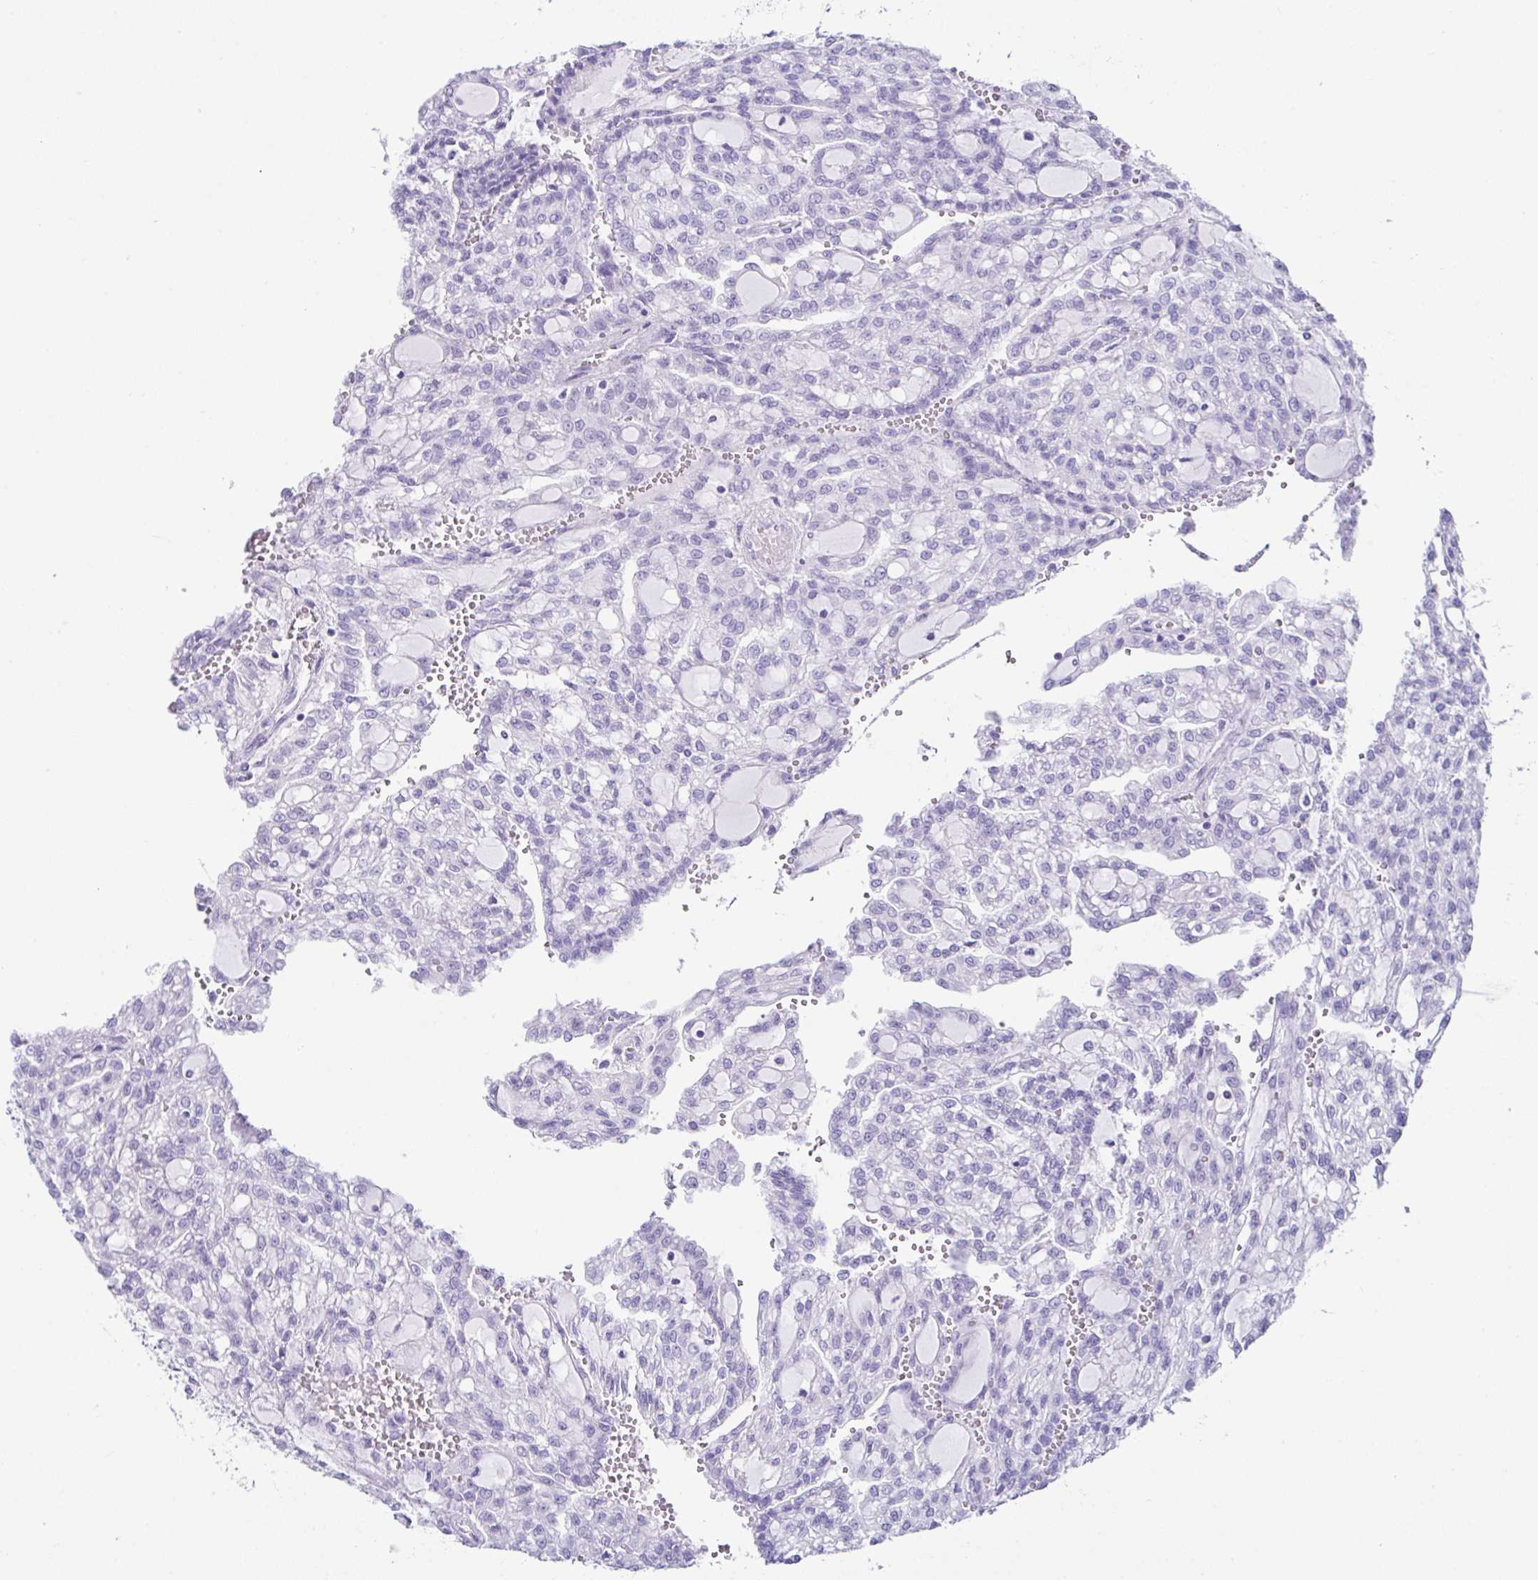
{"staining": {"intensity": "negative", "quantity": "none", "location": "none"}, "tissue": "renal cancer", "cell_type": "Tumor cells", "image_type": "cancer", "snomed": [{"axis": "morphology", "description": "Adenocarcinoma, NOS"}, {"axis": "topography", "description": "Kidney"}], "caption": "Tumor cells show no significant positivity in renal cancer.", "gene": "LGALS4", "patient": {"sex": "male", "age": 63}}